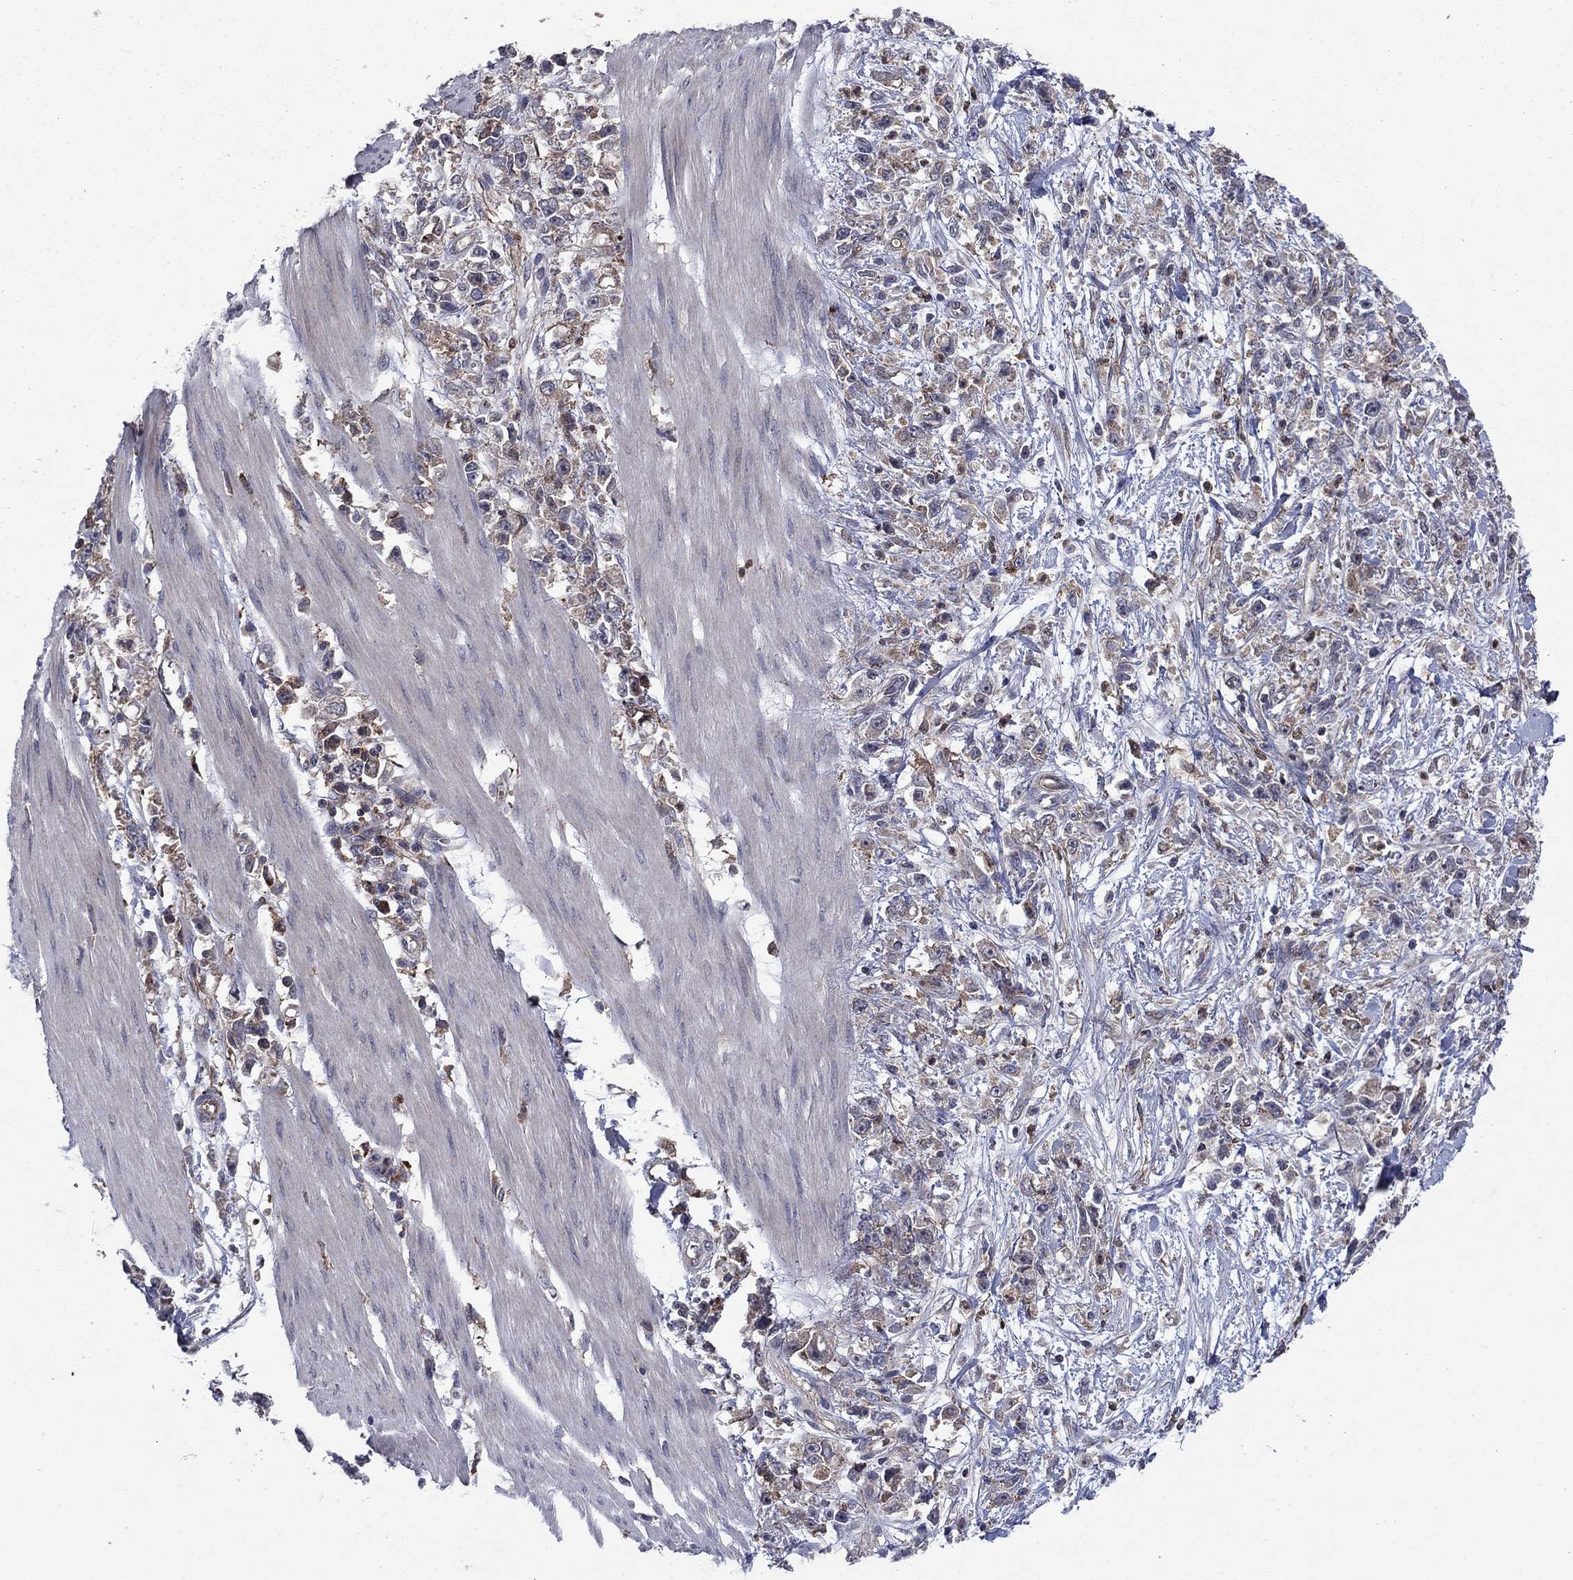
{"staining": {"intensity": "weak", "quantity": ">75%", "location": "cytoplasmic/membranous"}, "tissue": "stomach cancer", "cell_type": "Tumor cells", "image_type": "cancer", "snomed": [{"axis": "morphology", "description": "Adenocarcinoma, NOS"}, {"axis": "topography", "description": "Stomach"}], "caption": "IHC (DAB (3,3'-diaminobenzidine)) staining of human stomach cancer reveals weak cytoplasmic/membranous protein positivity in about >75% of tumor cells.", "gene": "MEA1", "patient": {"sex": "female", "age": 59}}